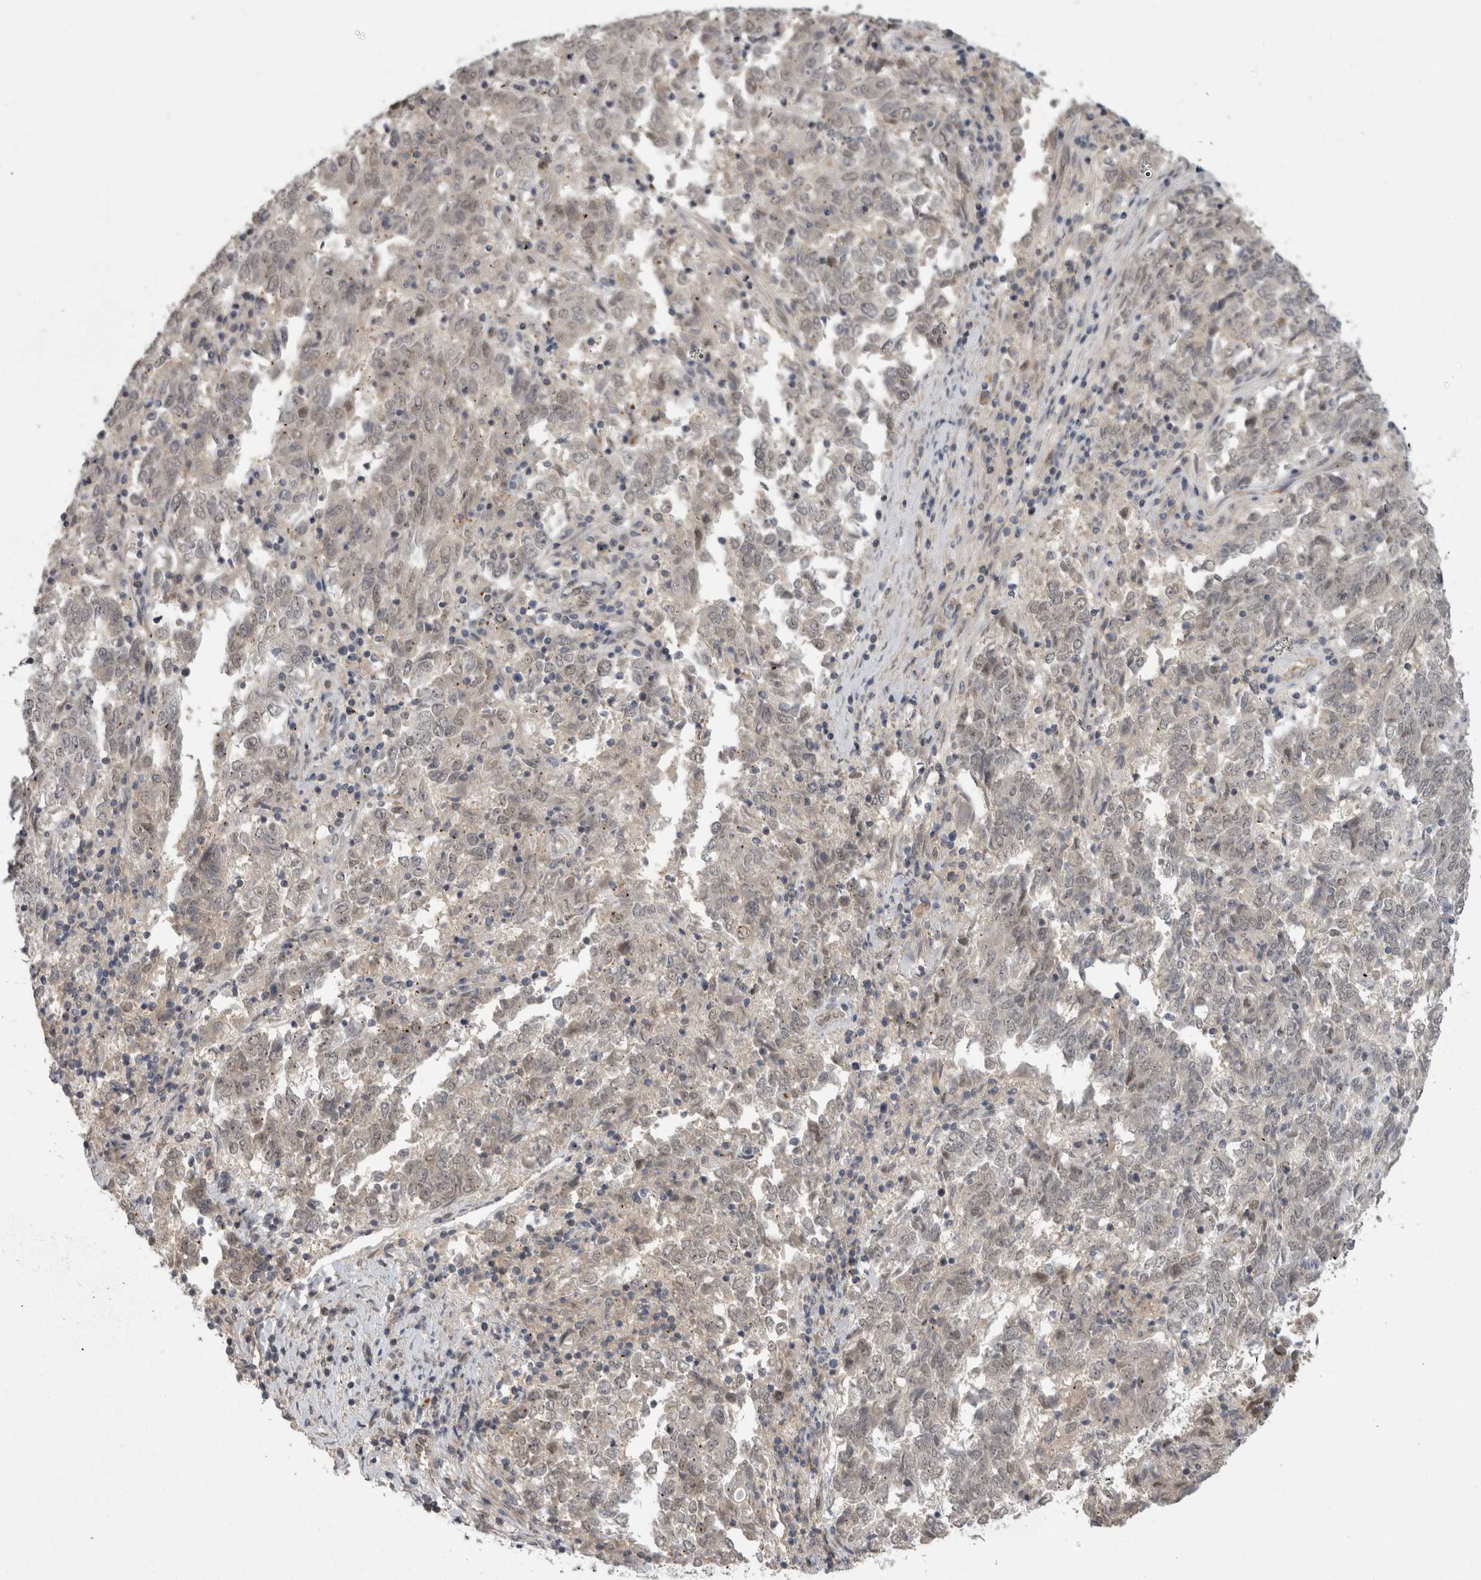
{"staining": {"intensity": "negative", "quantity": "none", "location": "none"}, "tissue": "endometrial cancer", "cell_type": "Tumor cells", "image_type": "cancer", "snomed": [{"axis": "morphology", "description": "Adenocarcinoma, NOS"}, {"axis": "topography", "description": "Endometrium"}], "caption": "Immunohistochemical staining of human endometrial cancer (adenocarcinoma) reveals no significant expression in tumor cells. (DAB (3,3'-diaminobenzidine) IHC, high magnification).", "gene": "MTBP", "patient": {"sex": "female", "age": 80}}